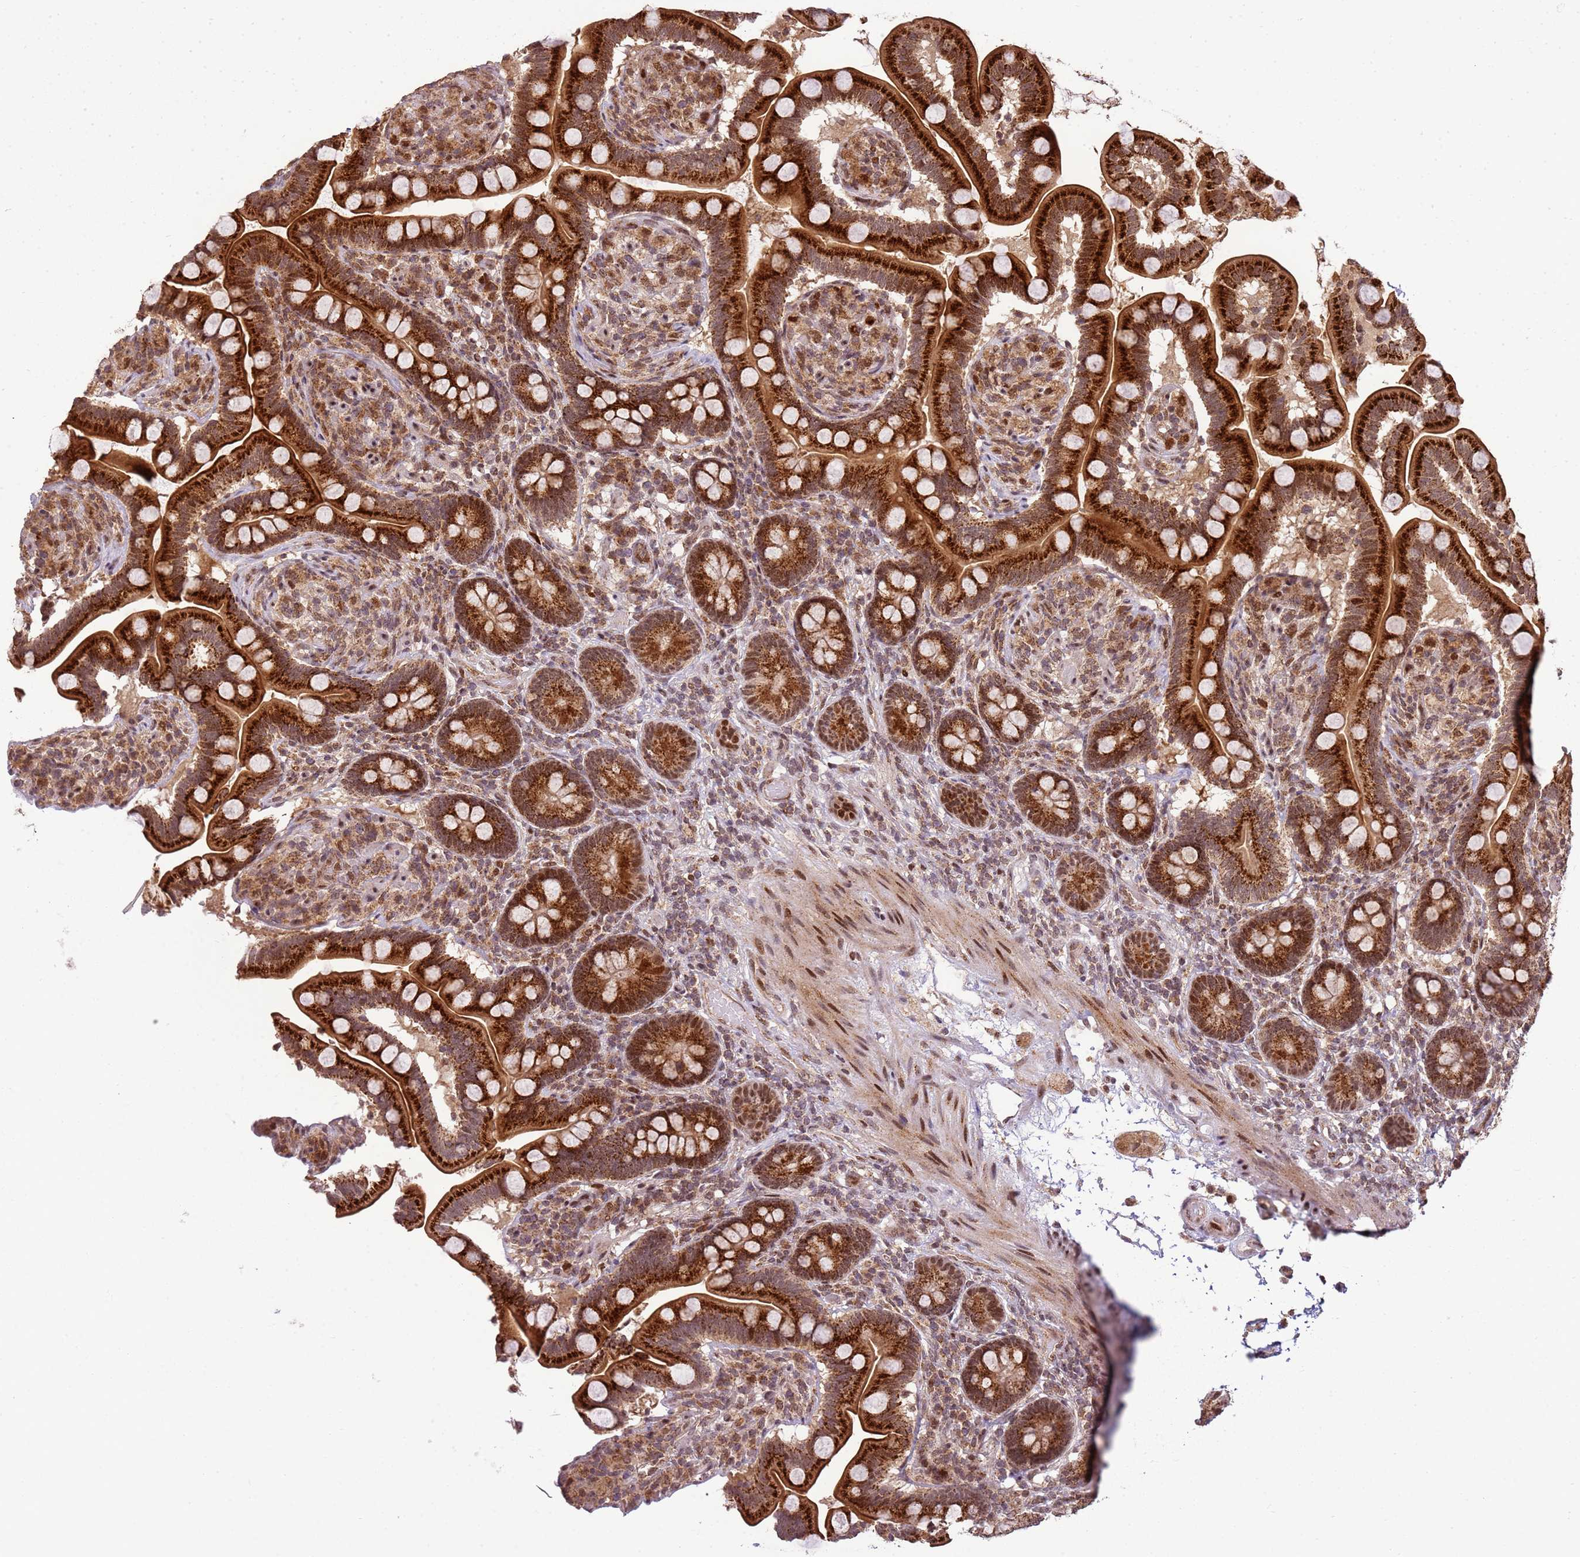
{"staining": {"intensity": "strong", "quantity": ">75%", "location": "cytoplasmic/membranous"}, "tissue": "small intestine", "cell_type": "Glandular cells", "image_type": "normal", "snomed": [{"axis": "morphology", "description": "Normal tissue, NOS"}, {"axis": "topography", "description": "Small intestine"}], "caption": "Small intestine stained with DAB (3,3'-diaminobenzidine) immunohistochemistry (IHC) demonstrates high levels of strong cytoplasmic/membranous positivity in approximately >75% of glandular cells.", "gene": "PEX14", "patient": {"sex": "female", "age": 64}}